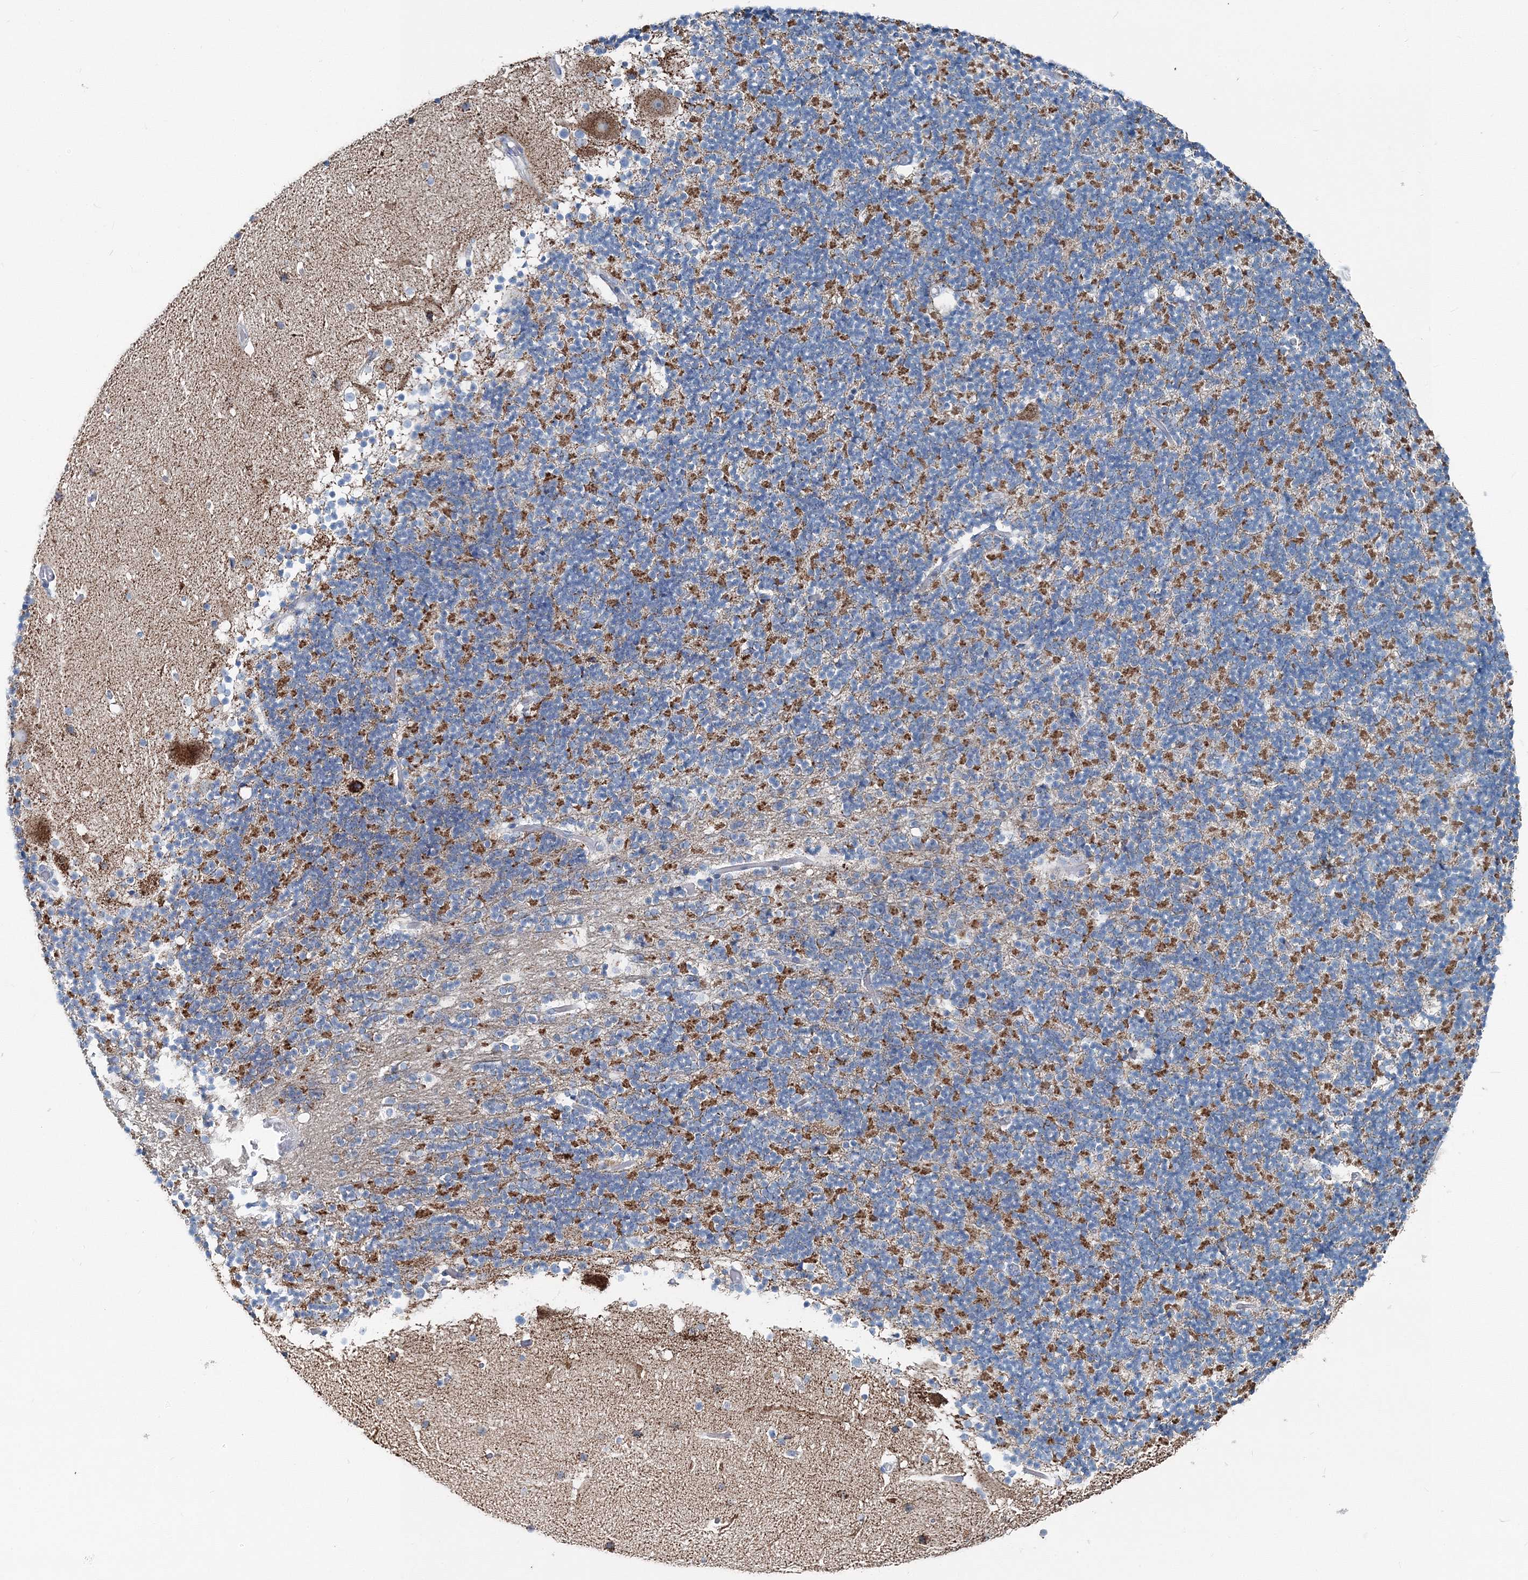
{"staining": {"intensity": "moderate", "quantity": "<25%", "location": "cytoplasmic/membranous"}, "tissue": "cerebellum", "cell_type": "Cells in granular layer", "image_type": "normal", "snomed": [{"axis": "morphology", "description": "Normal tissue, NOS"}, {"axis": "topography", "description": "Cerebellum"}], "caption": "Brown immunohistochemical staining in benign human cerebellum exhibits moderate cytoplasmic/membranous staining in approximately <25% of cells in granular layer. The protein is stained brown, and the nuclei are stained in blue (DAB IHC with brightfield microscopy, high magnification).", "gene": "GABARAPL2", "patient": {"sex": "male", "age": 57}}